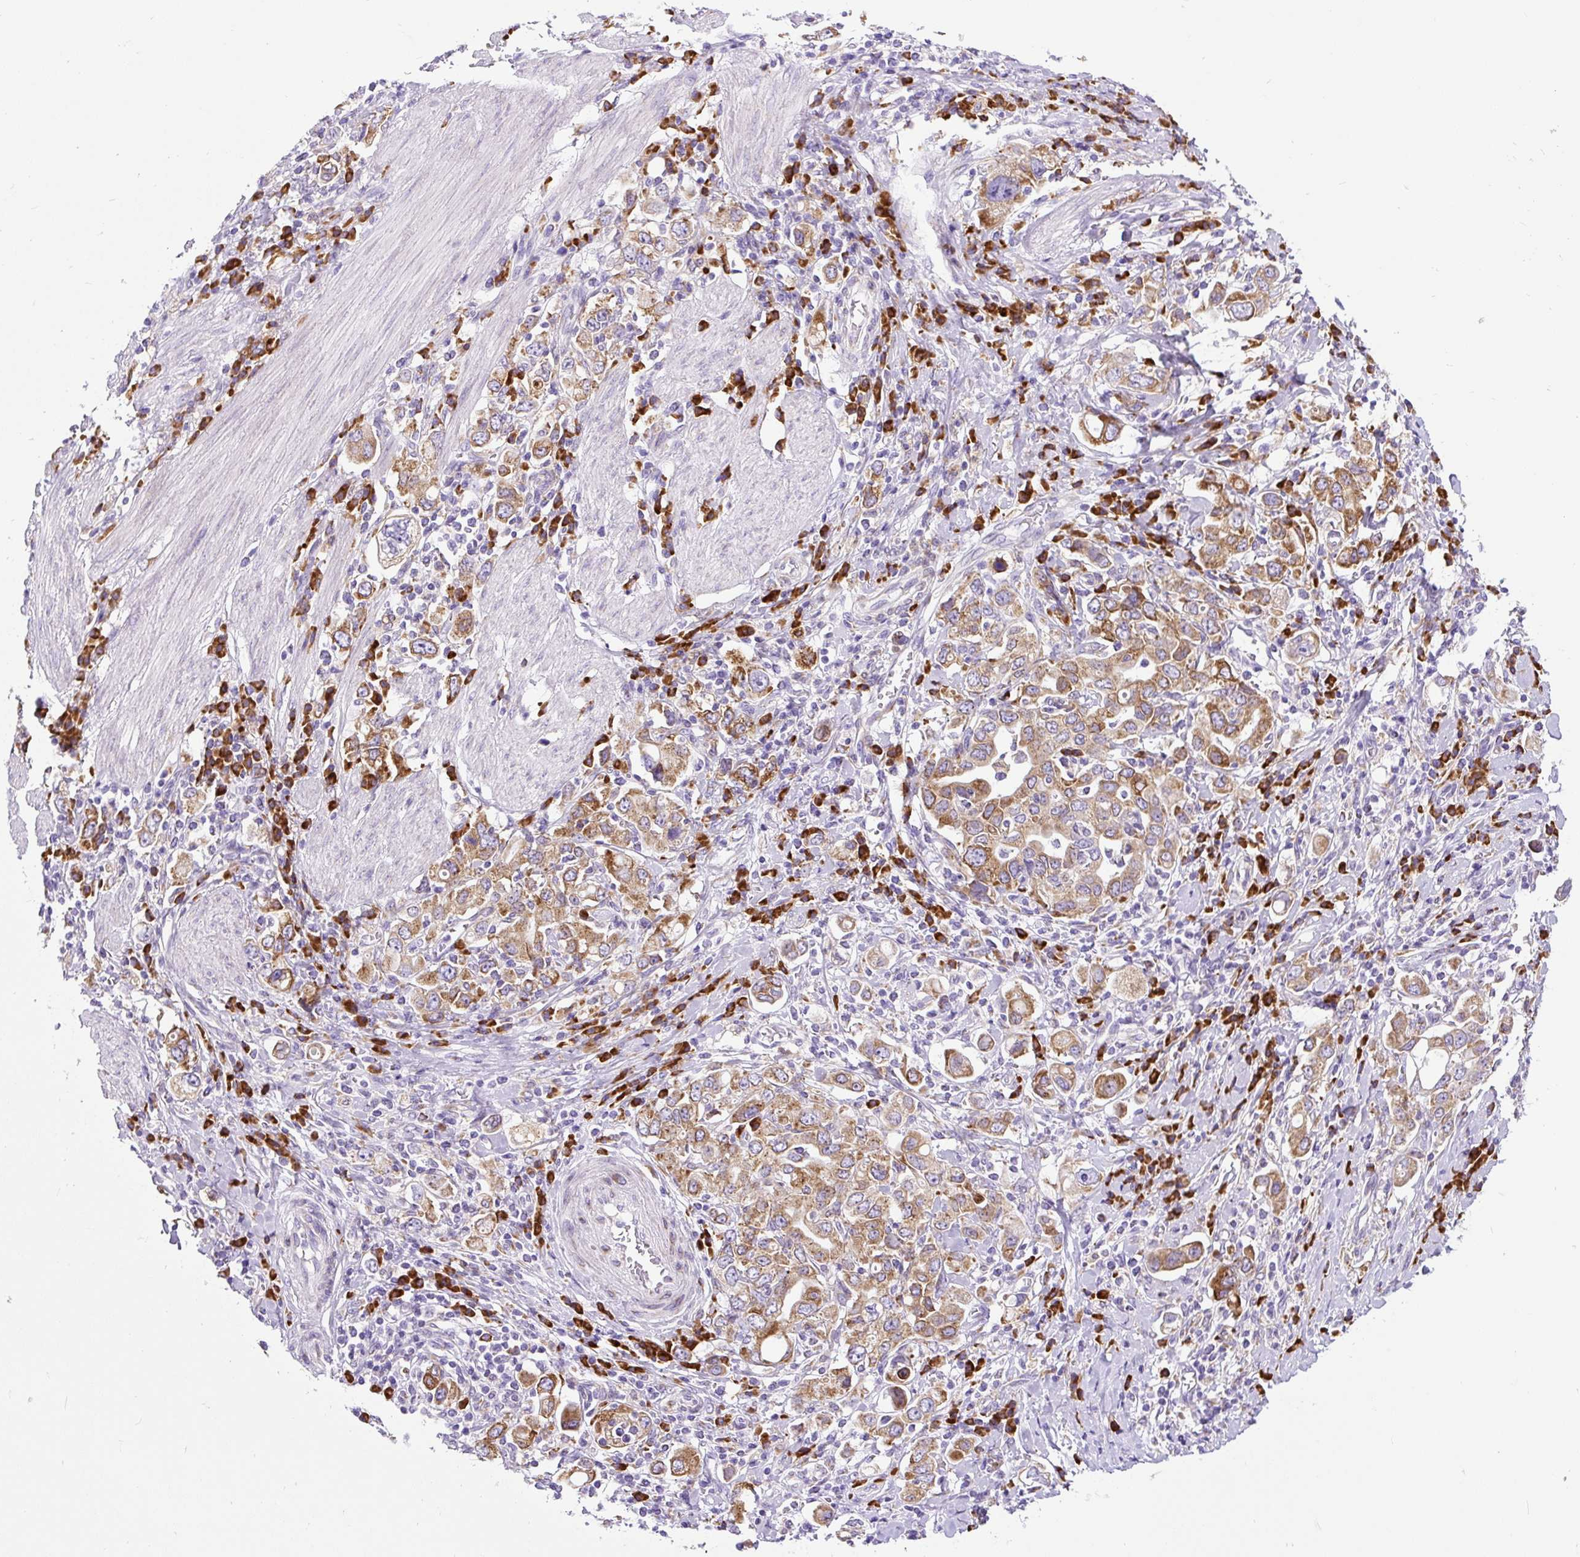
{"staining": {"intensity": "moderate", "quantity": ">75%", "location": "cytoplasmic/membranous"}, "tissue": "stomach cancer", "cell_type": "Tumor cells", "image_type": "cancer", "snomed": [{"axis": "morphology", "description": "Adenocarcinoma, NOS"}, {"axis": "topography", "description": "Stomach, upper"}], "caption": "IHC micrograph of human adenocarcinoma (stomach) stained for a protein (brown), which shows medium levels of moderate cytoplasmic/membranous expression in approximately >75% of tumor cells.", "gene": "DDOST", "patient": {"sex": "male", "age": 62}}